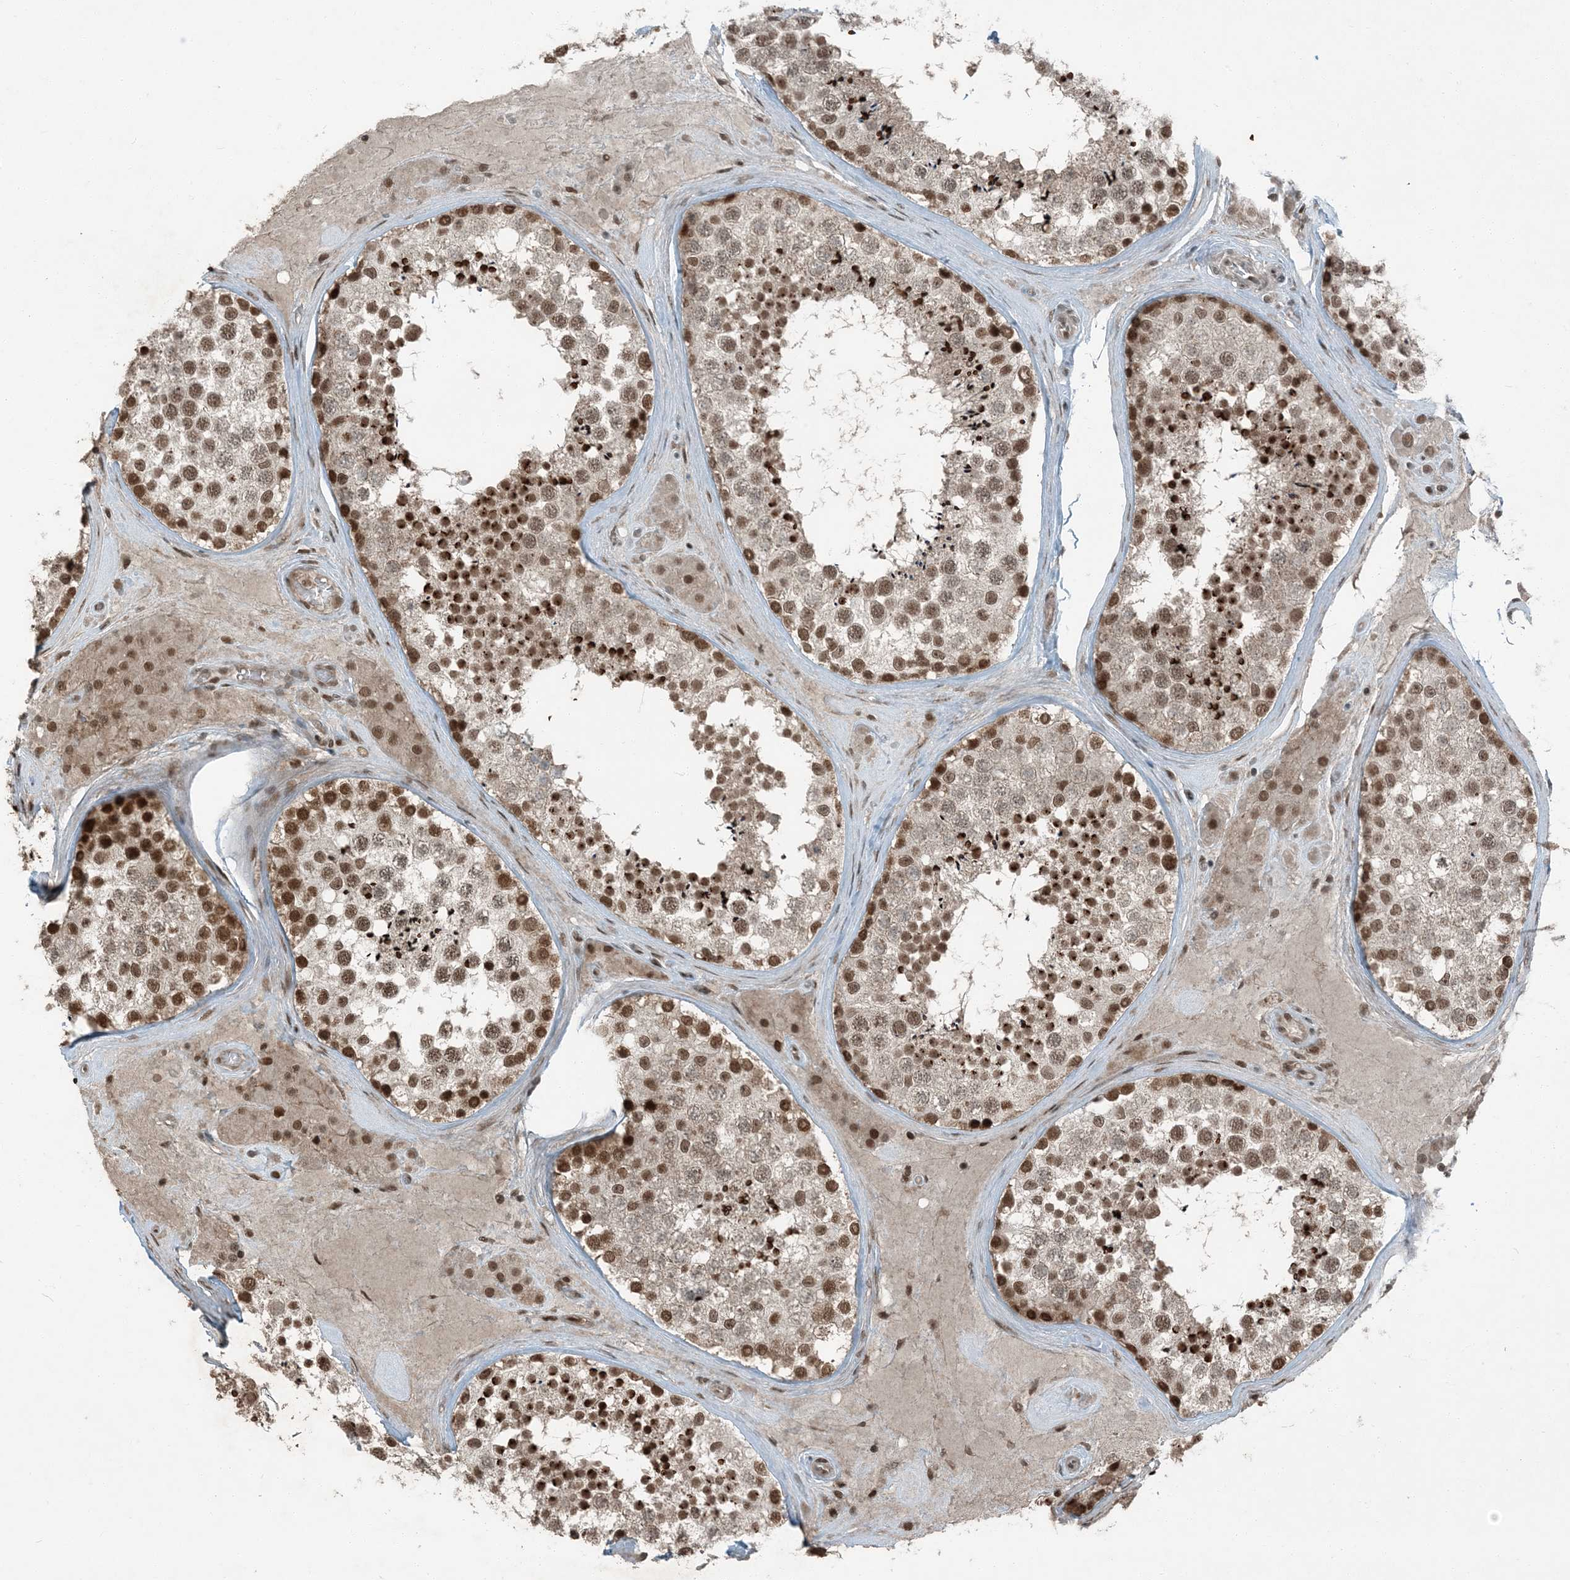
{"staining": {"intensity": "strong", "quantity": "25%-75%", "location": "nuclear"}, "tissue": "testis", "cell_type": "Cells in seminiferous ducts", "image_type": "normal", "snomed": [{"axis": "morphology", "description": "Normal tissue, NOS"}, {"axis": "topography", "description": "Testis"}], "caption": "This is a micrograph of immunohistochemistry (IHC) staining of benign testis, which shows strong expression in the nuclear of cells in seminiferous ducts.", "gene": "TRAPPC12", "patient": {"sex": "male", "age": 46}}